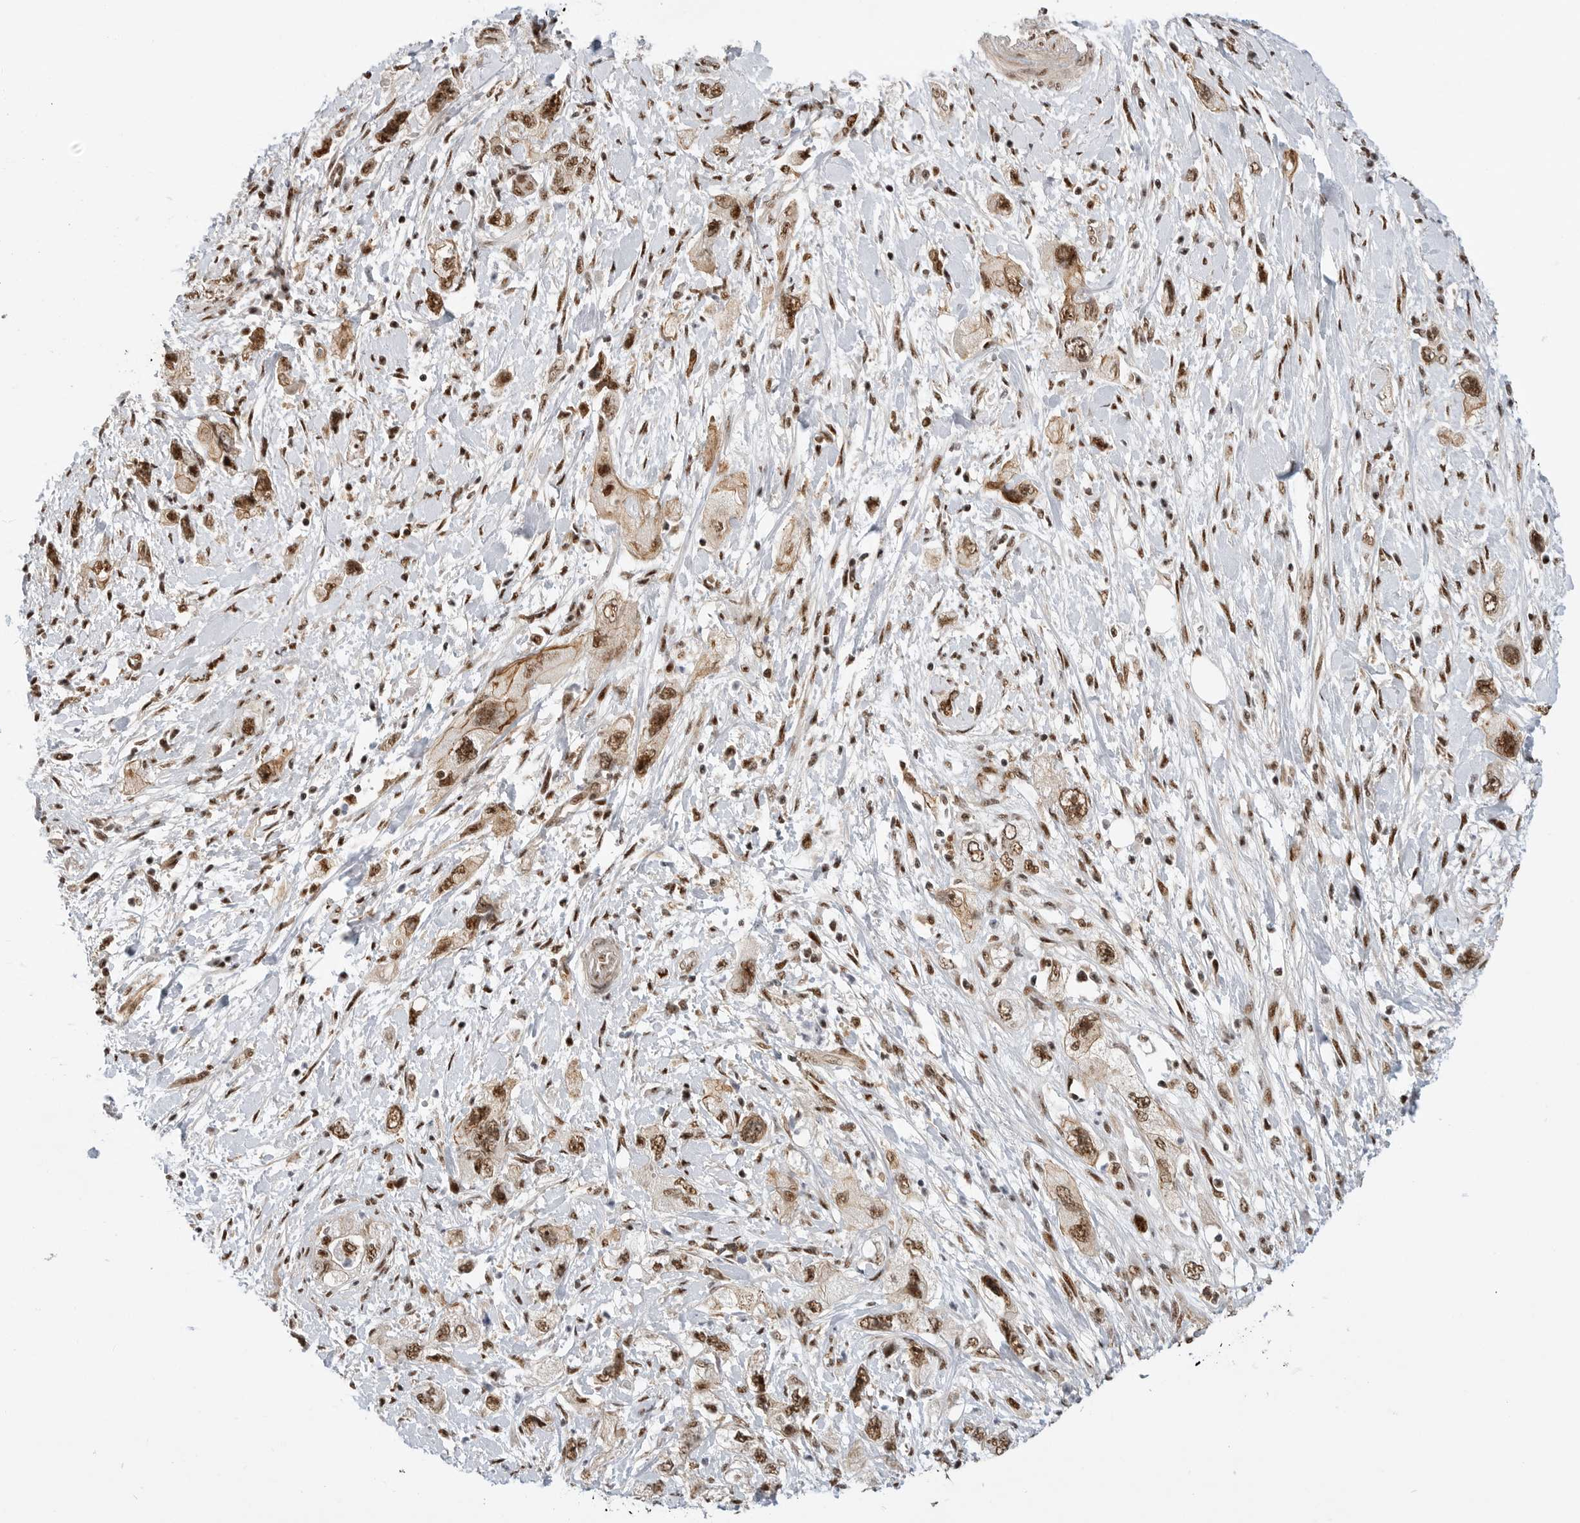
{"staining": {"intensity": "moderate", "quantity": ">75%", "location": "cytoplasmic/membranous,nuclear"}, "tissue": "pancreatic cancer", "cell_type": "Tumor cells", "image_type": "cancer", "snomed": [{"axis": "morphology", "description": "Adenocarcinoma, NOS"}, {"axis": "topography", "description": "Pancreas"}], "caption": "IHC histopathology image of pancreatic adenocarcinoma stained for a protein (brown), which demonstrates medium levels of moderate cytoplasmic/membranous and nuclear positivity in about >75% of tumor cells.", "gene": "GPATCH2", "patient": {"sex": "female", "age": 73}}